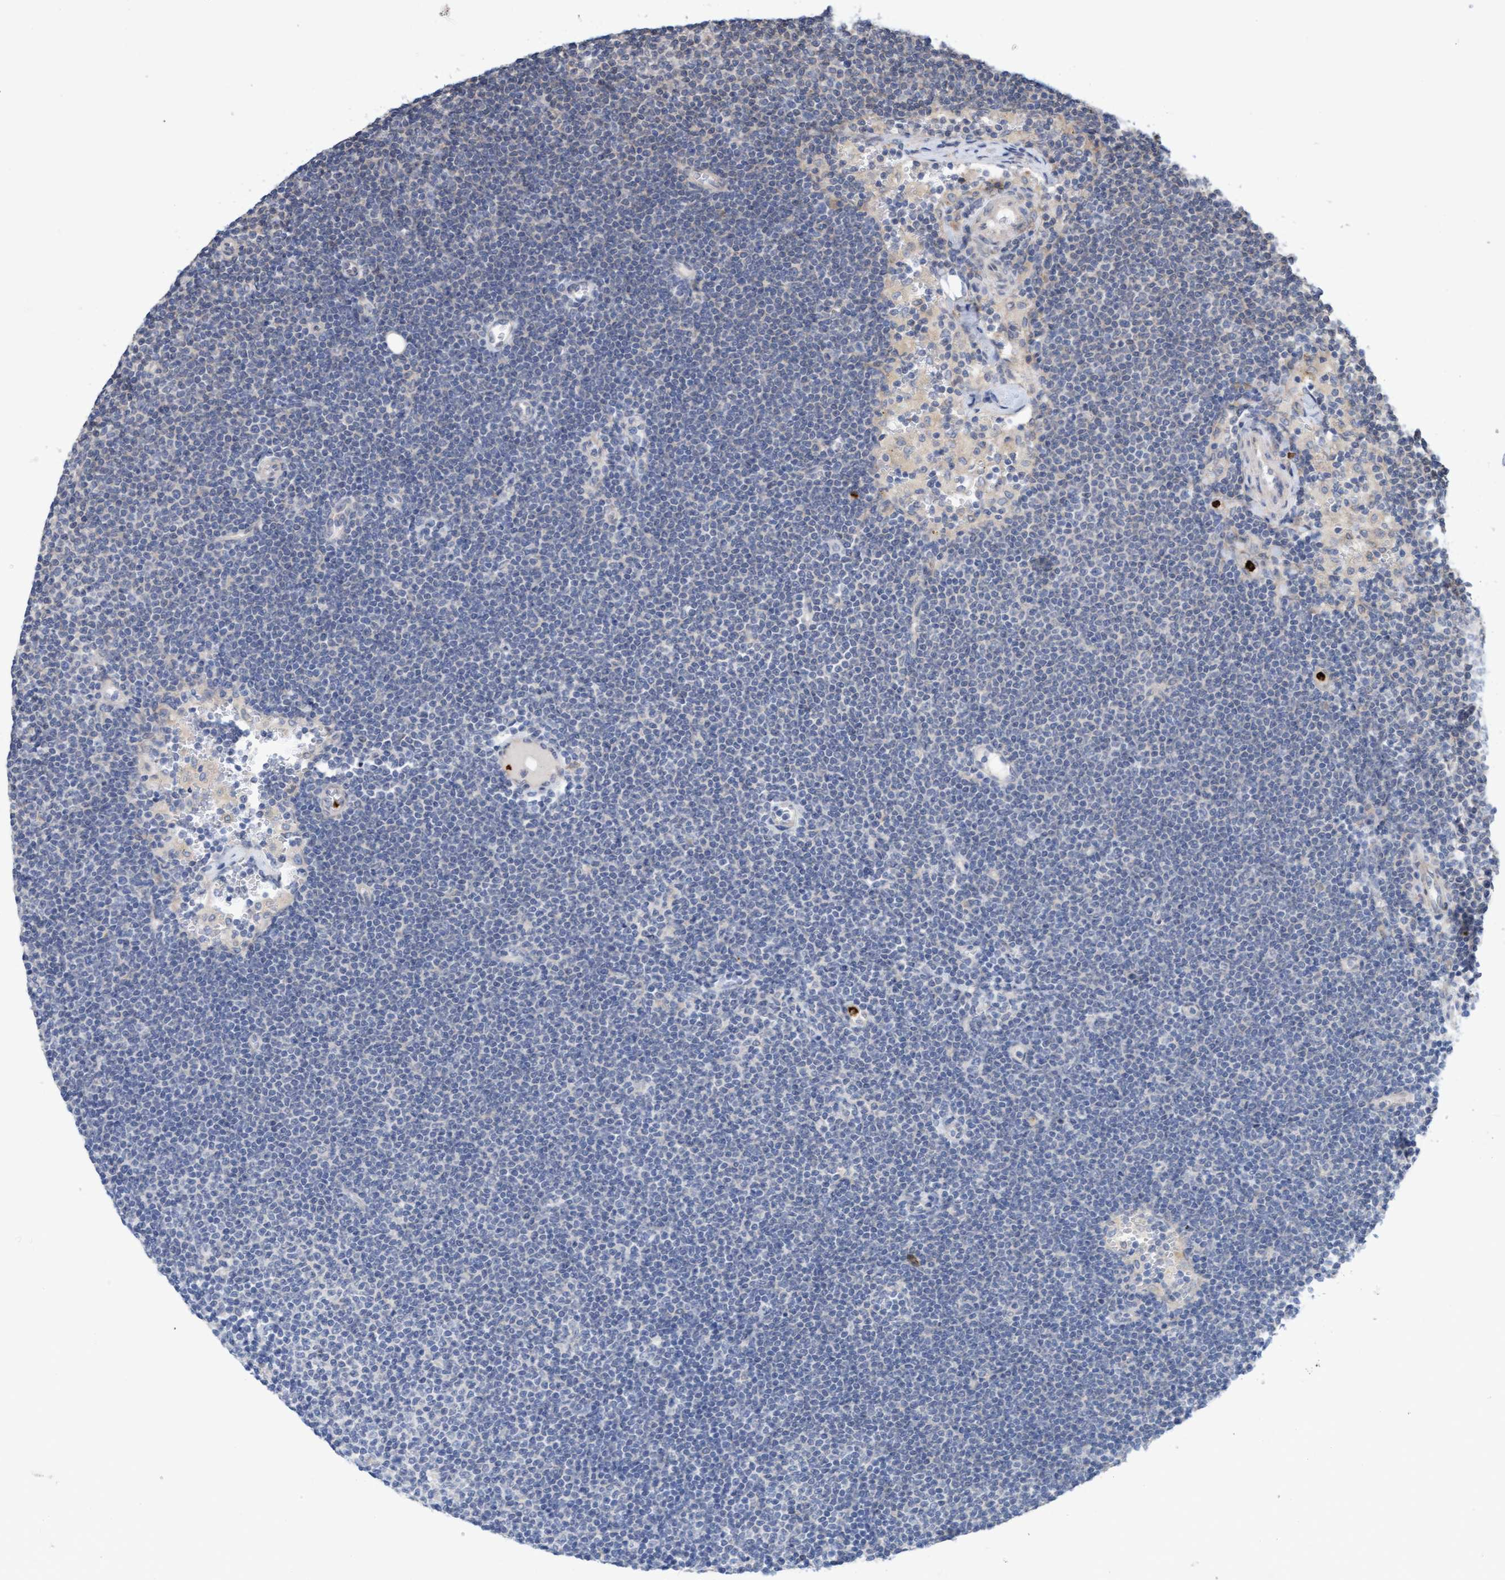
{"staining": {"intensity": "negative", "quantity": "none", "location": "none"}, "tissue": "lymphoma", "cell_type": "Tumor cells", "image_type": "cancer", "snomed": [{"axis": "morphology", "description": "Malignant lymphoma, non-Hodgkin's type, Low grade"}, {"axis": "topography", "description": "Lymph node"}], "caption": "Photomicrograph shows no significant protein staining in tumor cells of lymphoma.", "gene": "MMP8", "patient": {"sex": "female", "age": 53}}